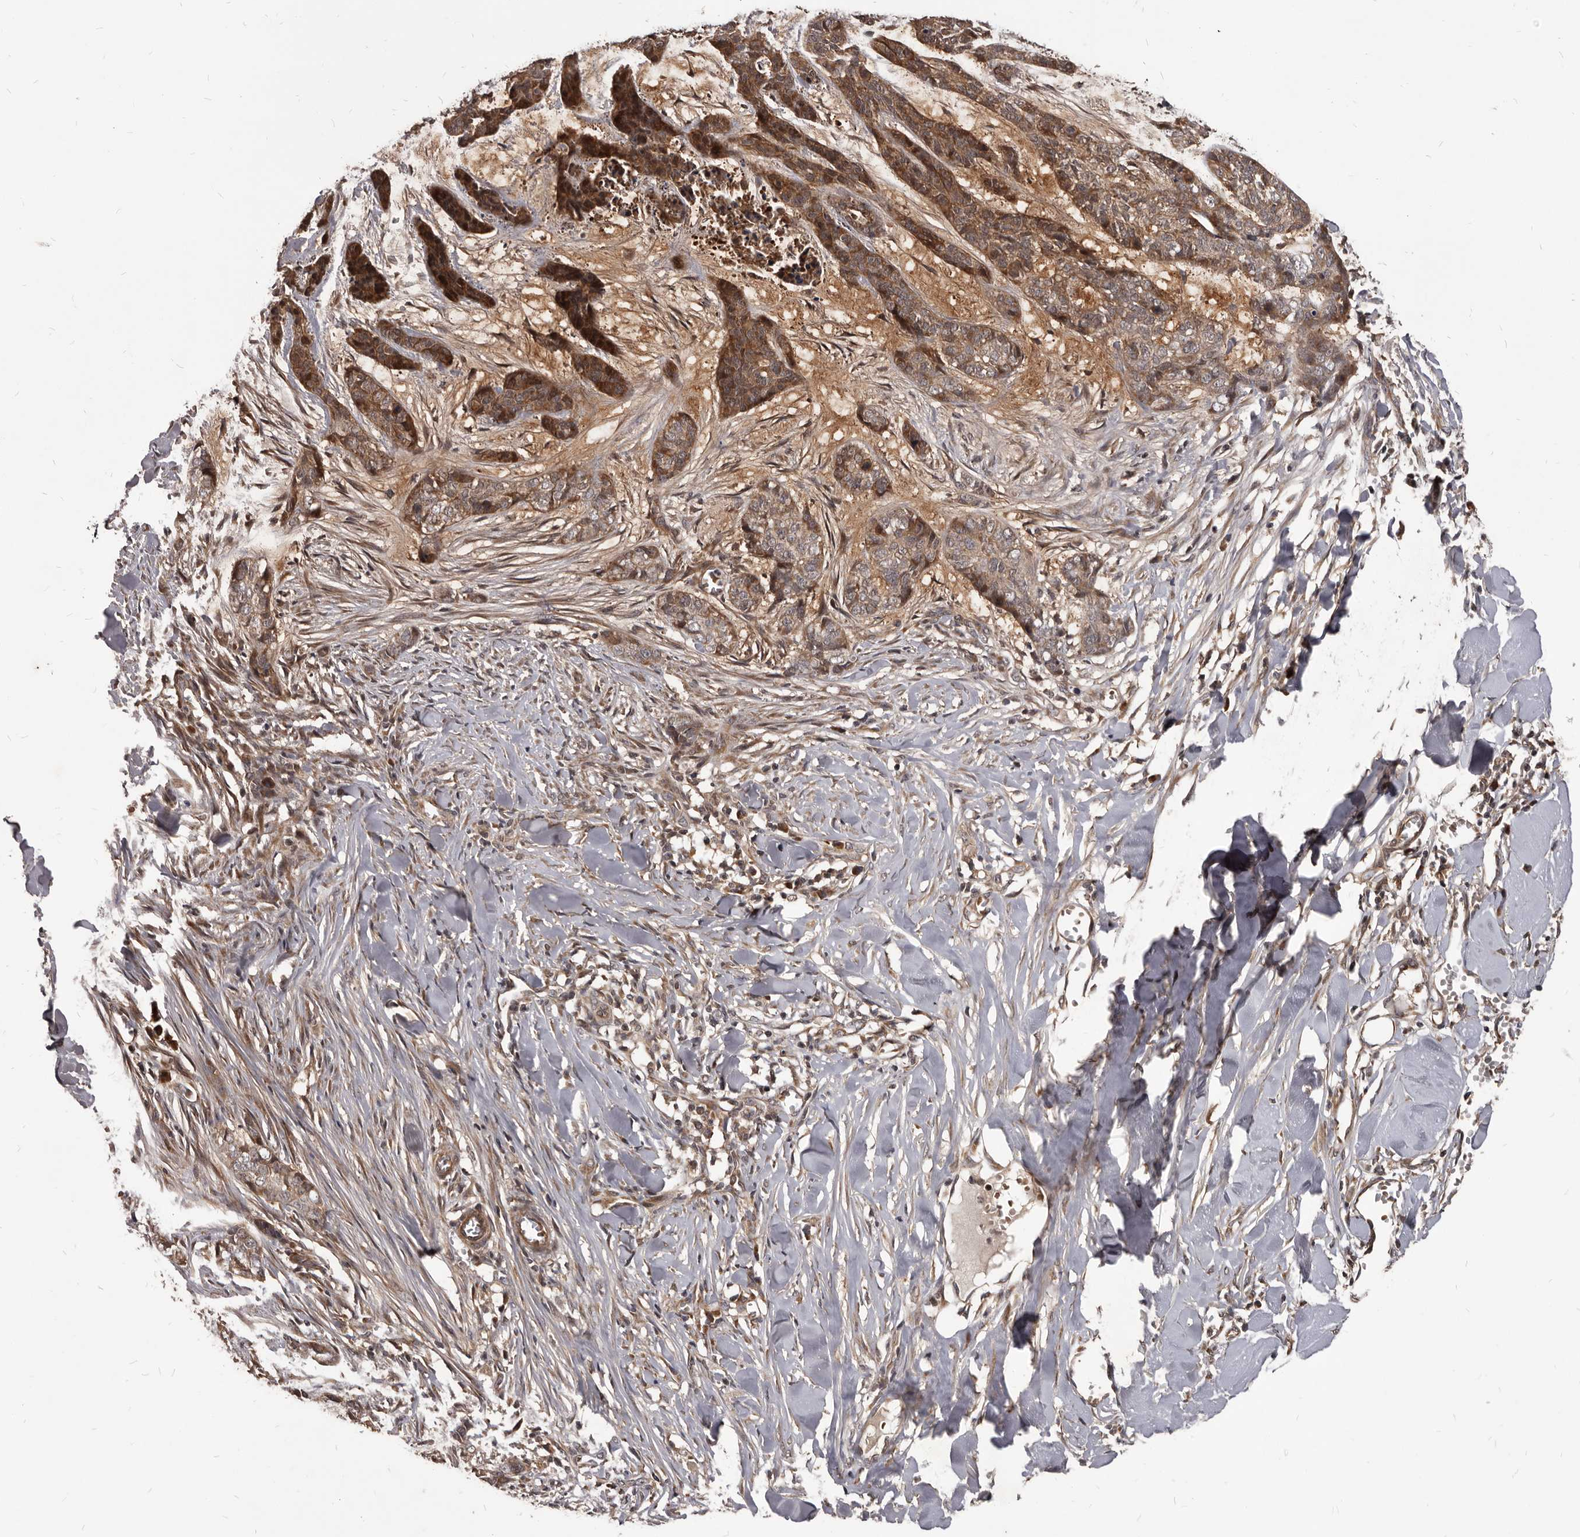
{"staining": {"intensity": "moderate", "quantity": ">75%", "location": "cytoplasmic/membranous"}, "tissue": "skin cancer", "cell_type": "Tumor cells", "image_type": "cancer", "snomed": [{"axis": "morphology", "description": "Basal cell carcinoma"}, {"axis": "topography", "description": "Skin"}], "caption": "Immunohistochemistry photomicrograph of human skin basal cell carcinoma stained for a protein (brown), which reveals medium levels of moderate cytoplasmic/membranous expression in approximately >75% of tumor cells.", "gene": "GABPB2", "patient": {"sex": "female", "age": 64}}